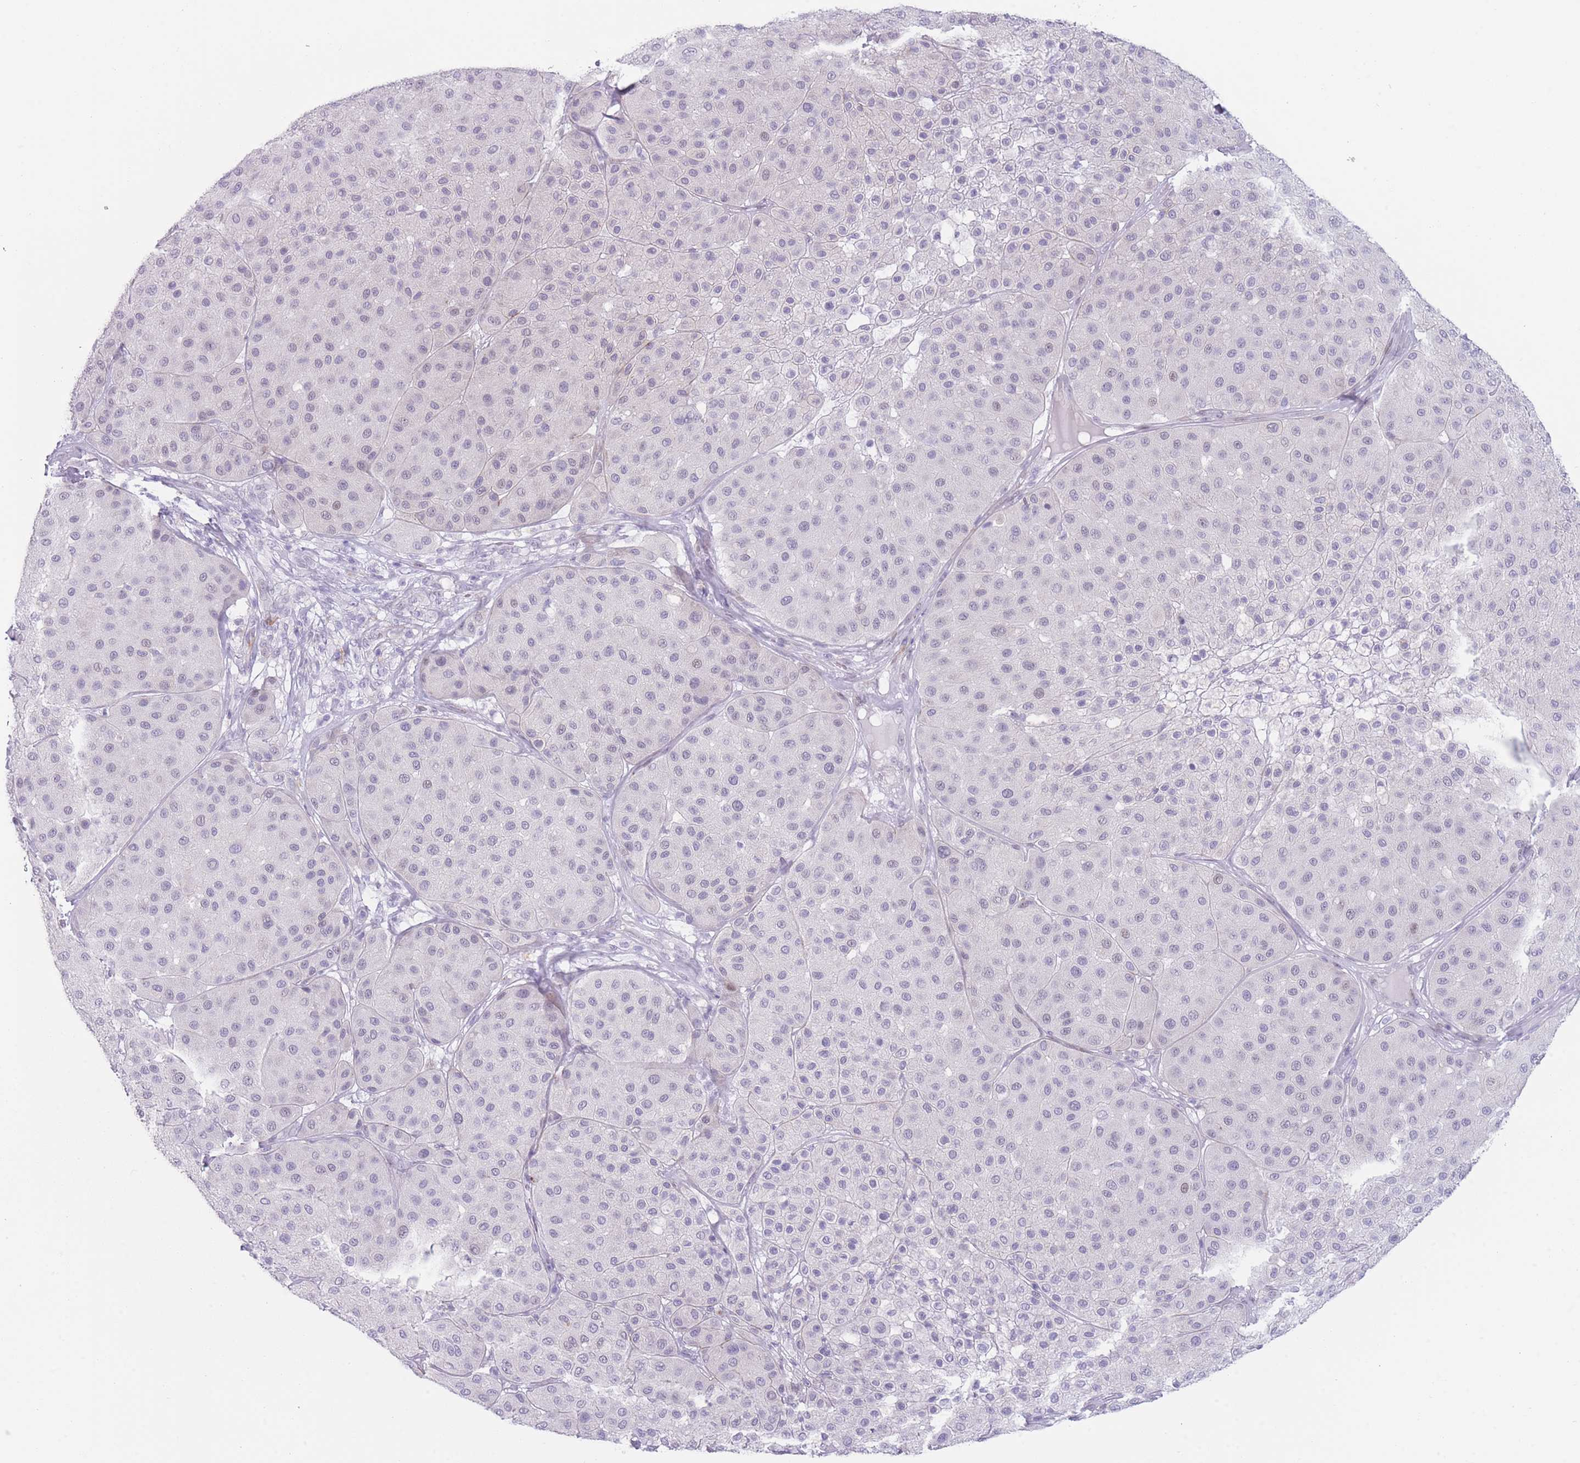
{"staining": {"intensity": "moderate", "quantity": "<25%", "location": "nuclear"}, "tissue": "melanoma", "cell_type": "Tumor cells", "image_type": "cancer", "snomed": [{"axis": "morphology", "description": "Malignant melanoma, Metastatic site"}, {"axis": "topography", "description": "Smooth muscle"}], "caption": "Human melanoma stained with a brown dye exhibits moderate nuclear positive expression in about <25% of tumor cells.", "gene": "IFNA6", "patient": {"sex": "male", "age": 41}}